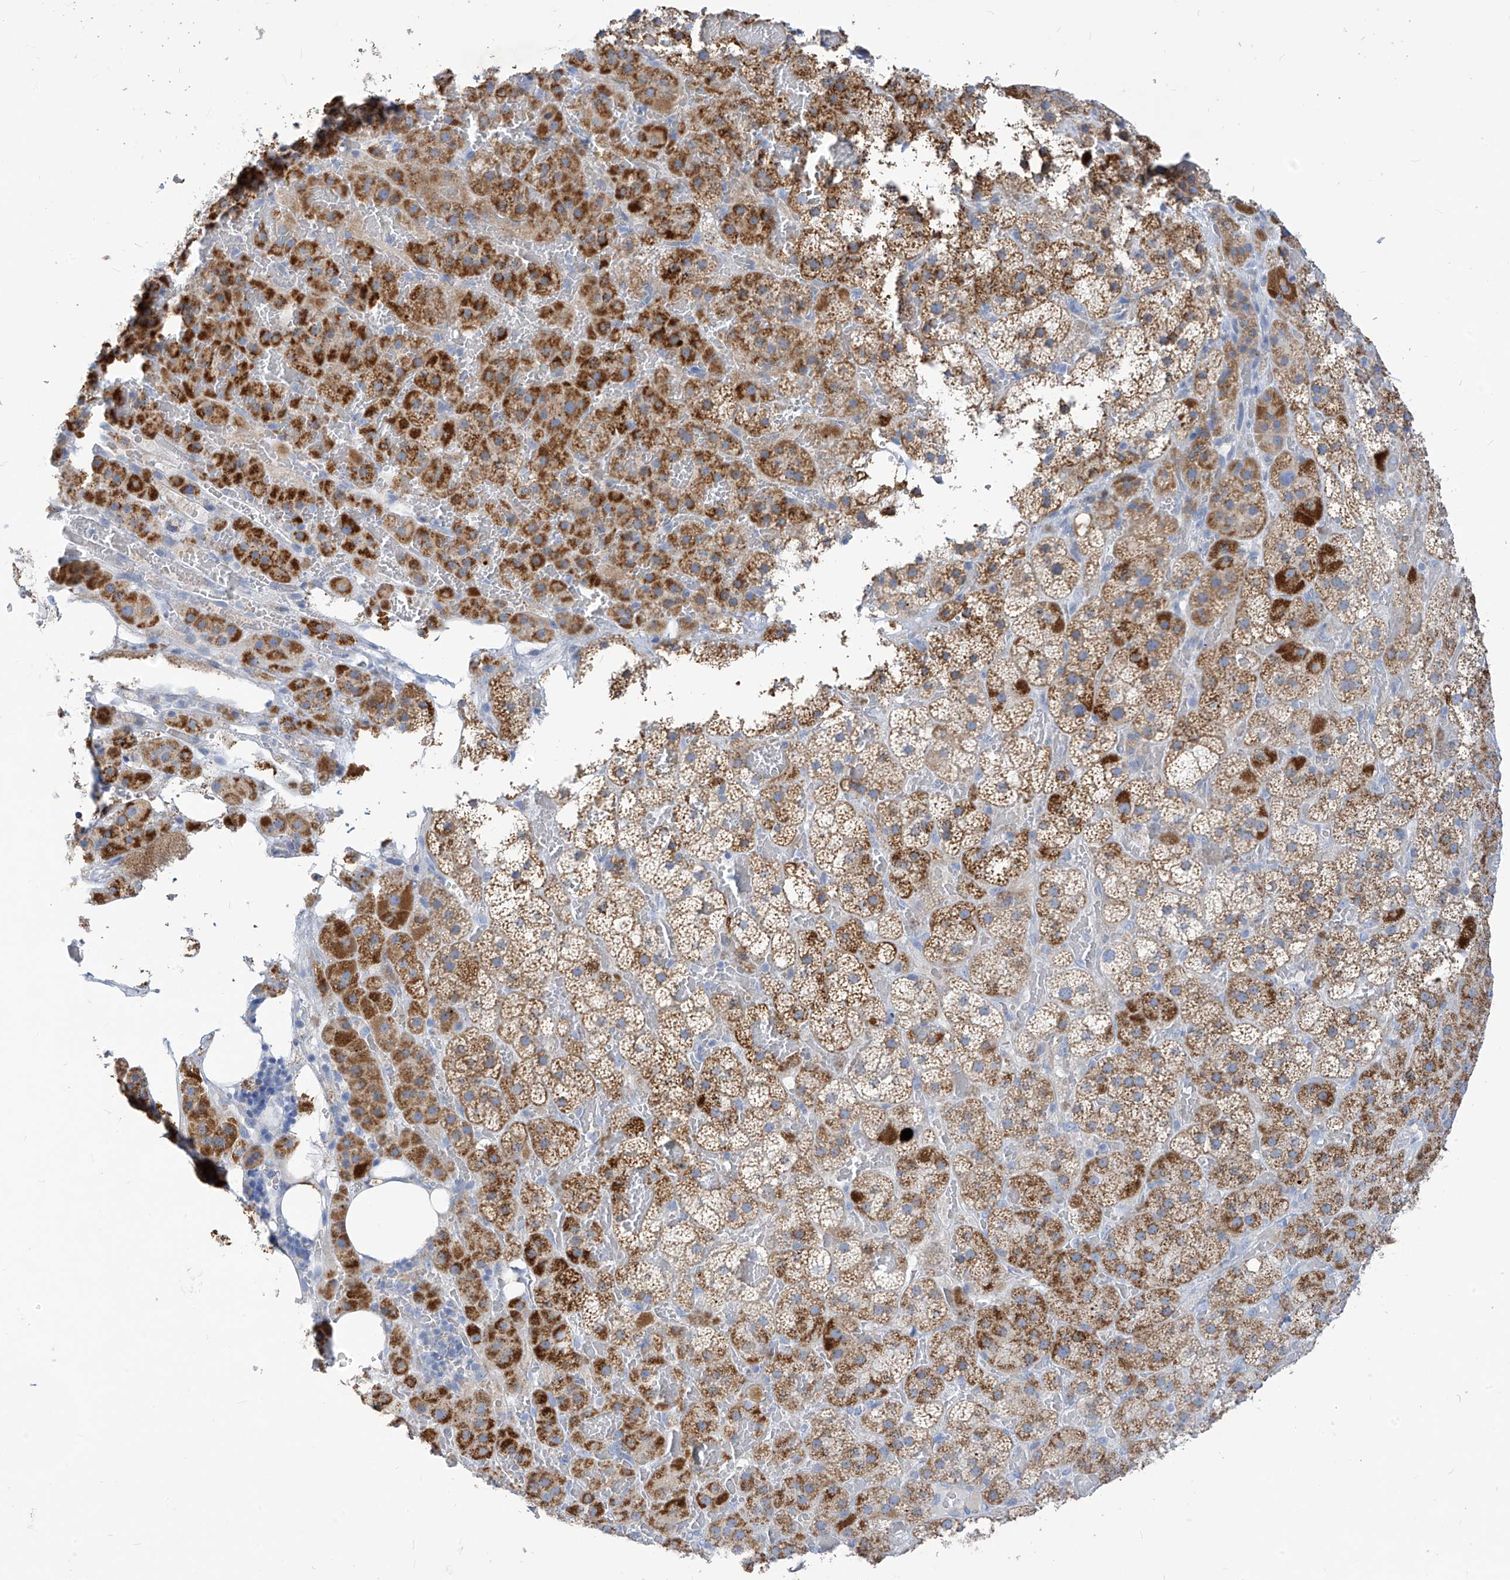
{"staining": {"intensity": "moderate", "quantity": "25%-75%", "location": "cytoplasmic/membranous"}, "tissue": "adrenal gland", "cell_type": "Glandular cells", "image_type": "normal", "snomed": [{"axis": "morphology", "description": "Normal tissue, NOS"}, {"axis": "topography", "description": "Adrenal gland"}], "caption": "Glandular cells display moderate cytoplasmic/membranous staining in about 25%-75% of cells in unremarkable adrenal gland. (brown staining indicates protein expression, while blue staining denotes nuclei).", "gene": "ZNF404", "patient": {"sex": "female", "age": 59}}